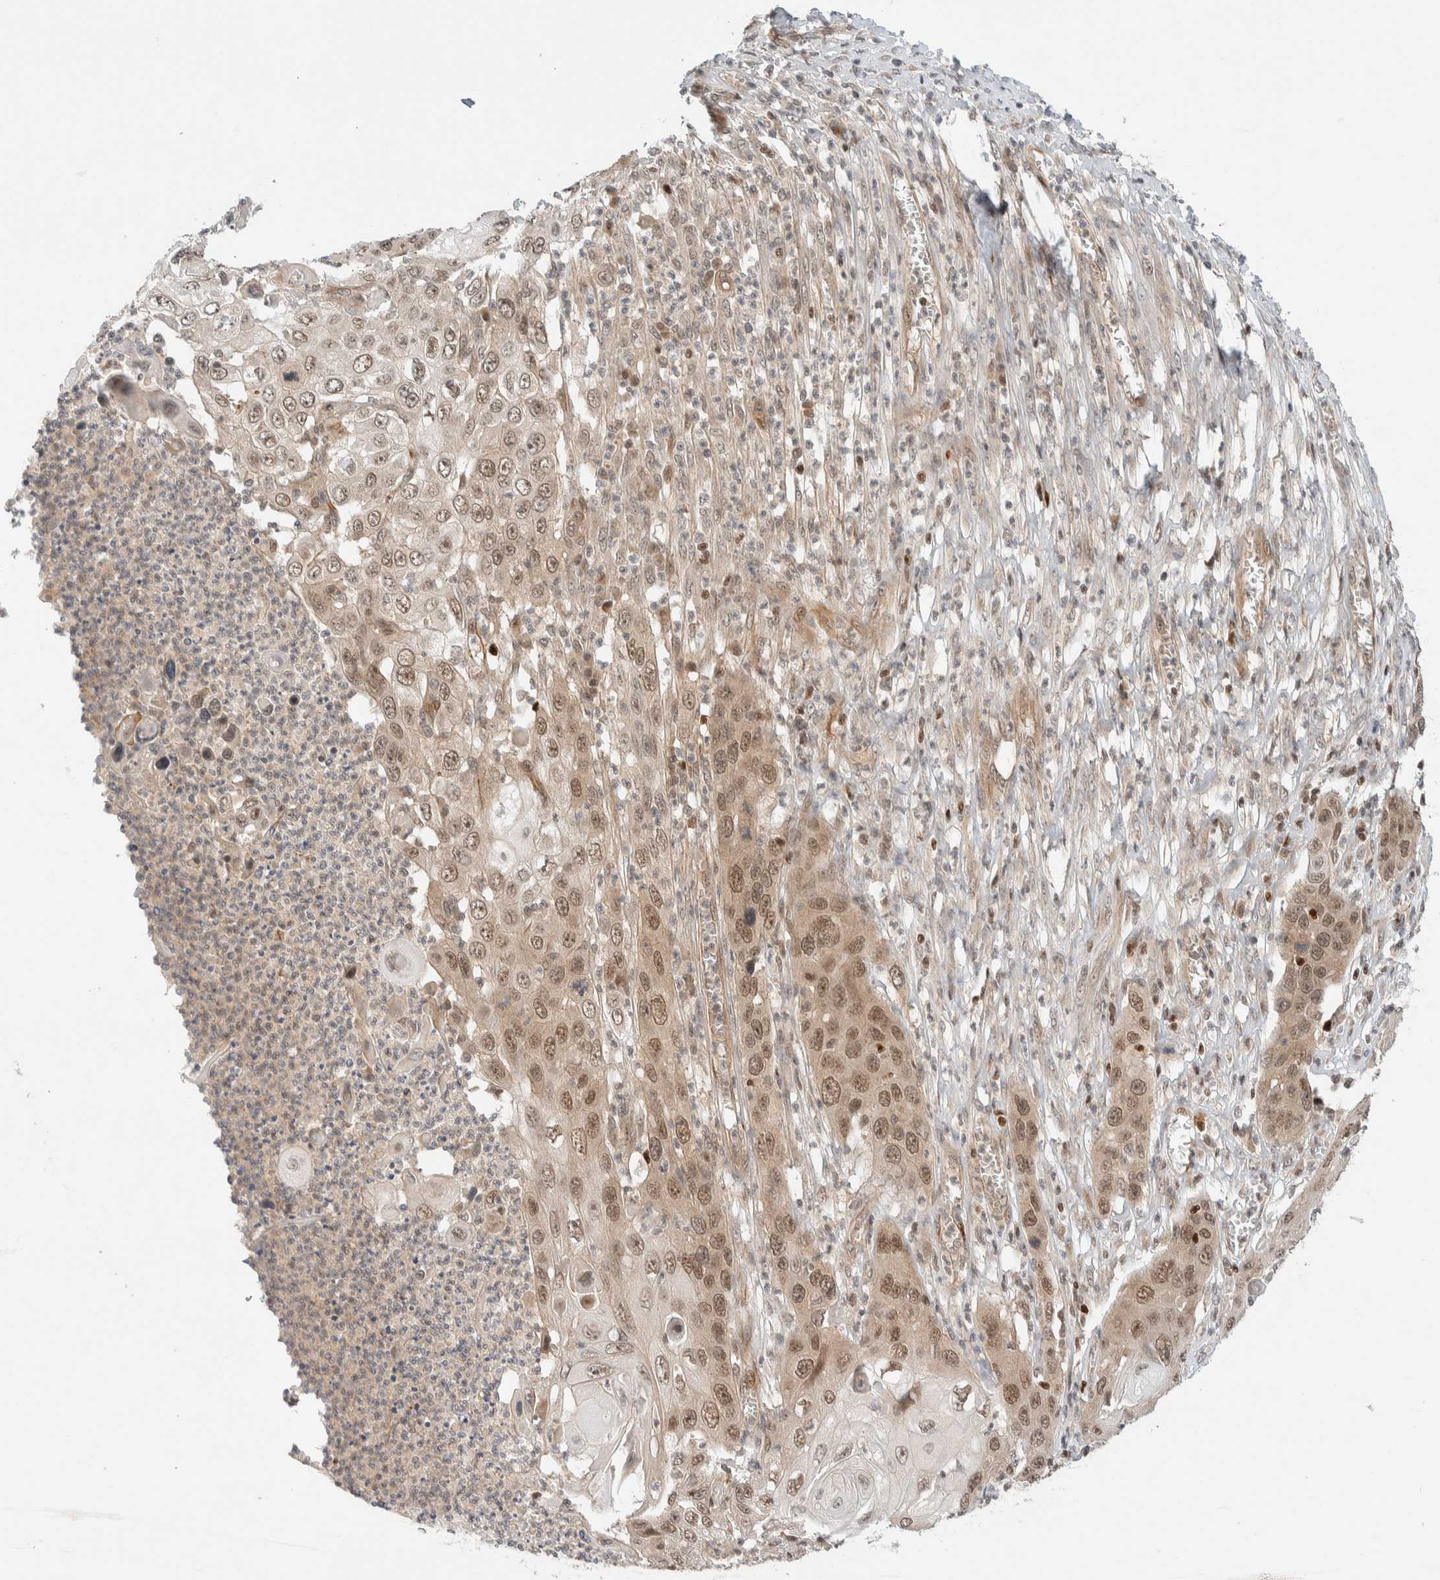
{"staining": {"intensity": "weak", "quantity": ">75%", "location": "cytoplasmic/membranous,nuclear"}, "tissue": "skin cancer", "cell_type": "Tumor cells", "image_type": "cancer", "snomed": [{"axis": "morphology", "description": "Squamous cell carcinoma, NOS"}, {"axis": "topography", "description": "Skin"}], "caption": "Weak cytoplasmic/membranous and nuclear staining for a protein is present in approximately >75% of tumor cells of skin cancer (squamous cell carcinoma) using immunohistochemistry (IHC).", "gene": "C8orf76", "patient": {"sex": "male", "age": 55}}